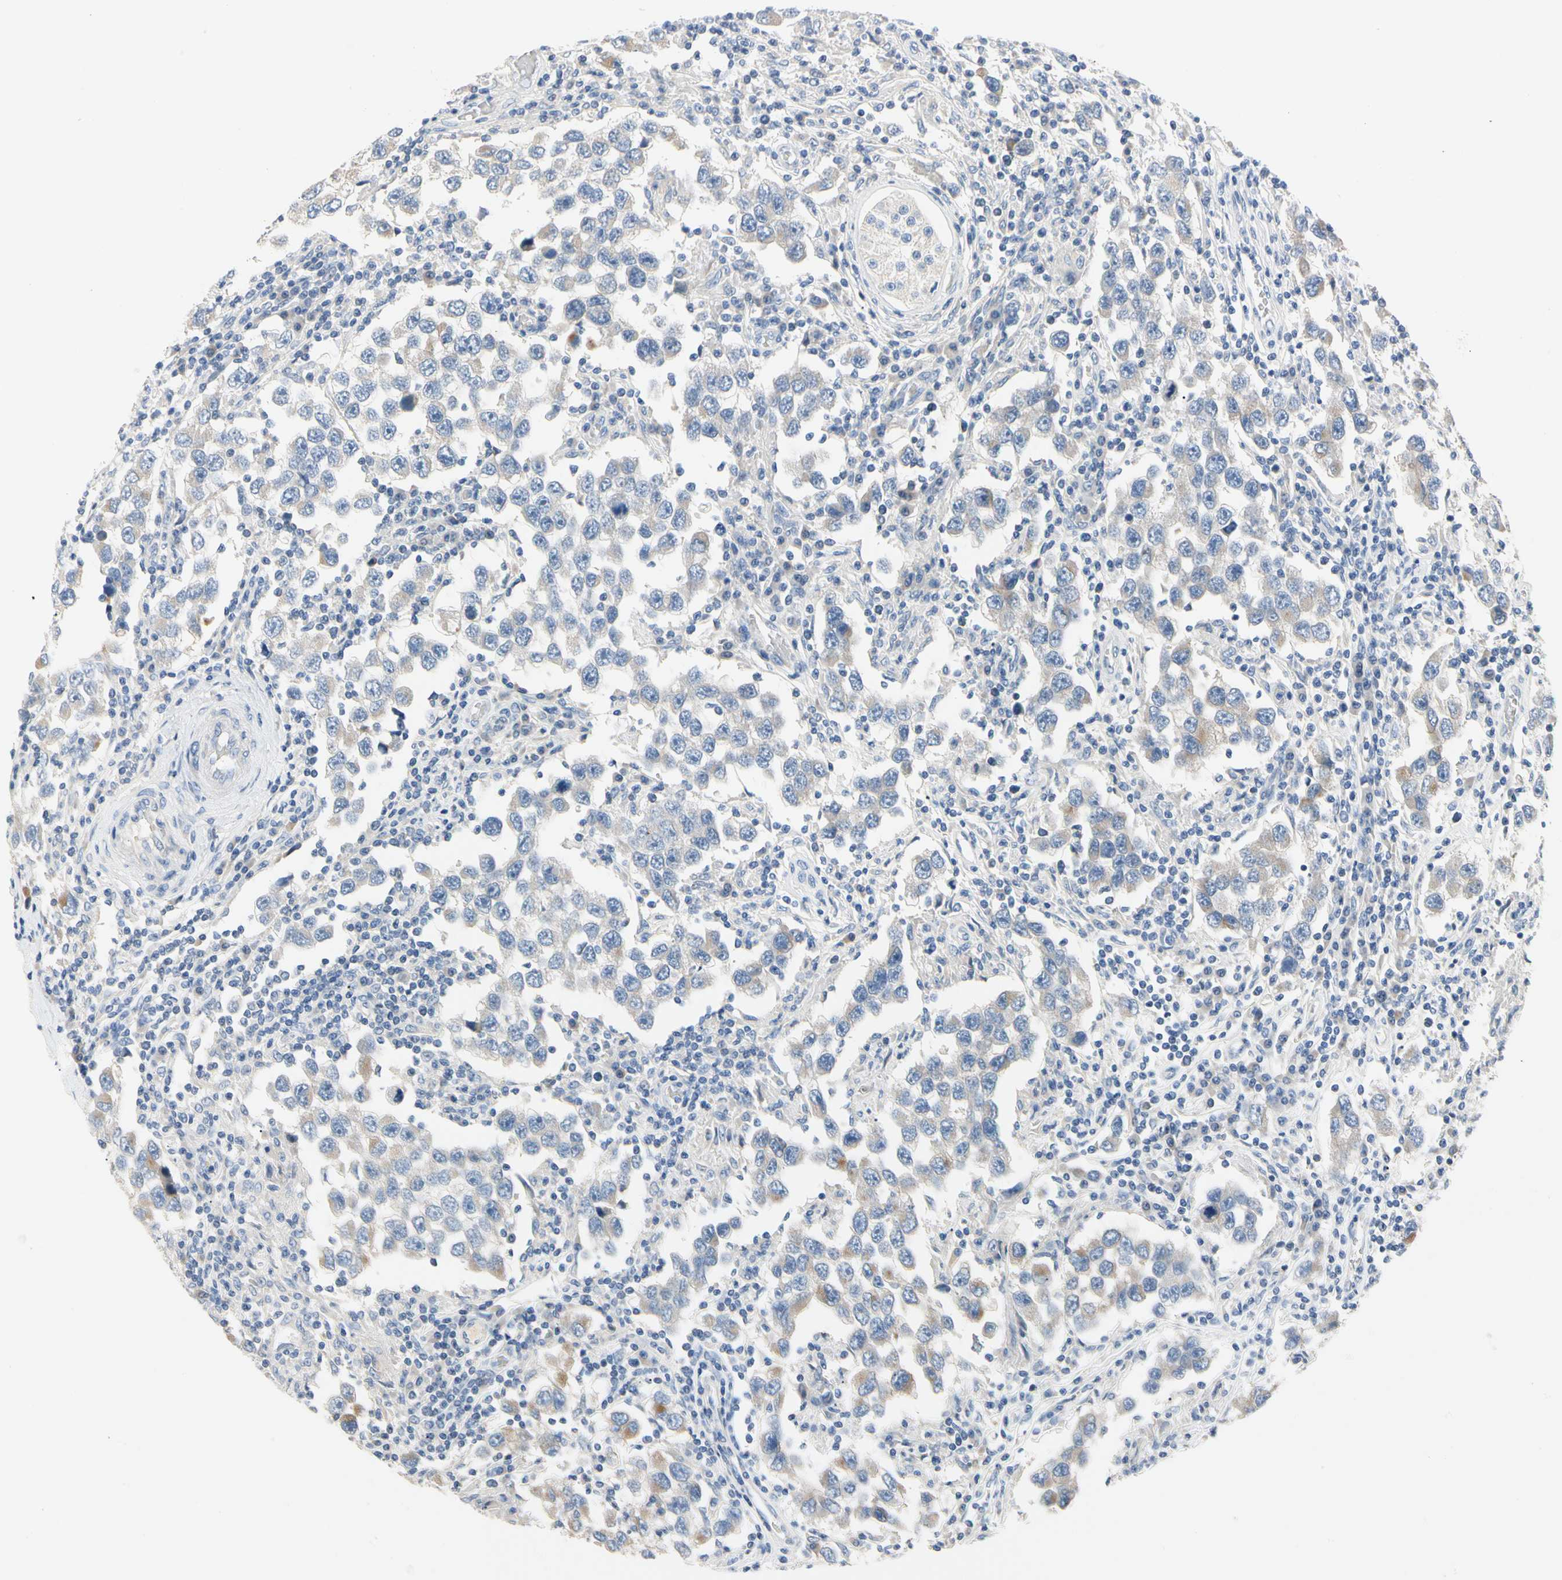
{"staining": {"intensity": "negative", "quantity": "none", "location": "none"}, "tissue": "testis cancer", "cell_type": "Tumor cells", "image_type": "cancer", "snomed": [{"axis": "morphology", "description": "Carcinoma, Embryonal, NOS"}, {"axis": "topography", "description": "Testis"}], "caption": "Micrograph shows no significant protein expression in tumor cells of testis cancer (embryonal carcinoma). Brightfield microscopy of immunohistochemistry stained with DAB (3,3'-diaminobenzidine) (brown) and hematoxylin (blue), captured at high magnification.", "gene": "MARK1", "patient": {"sex": "male", "age": 21}}